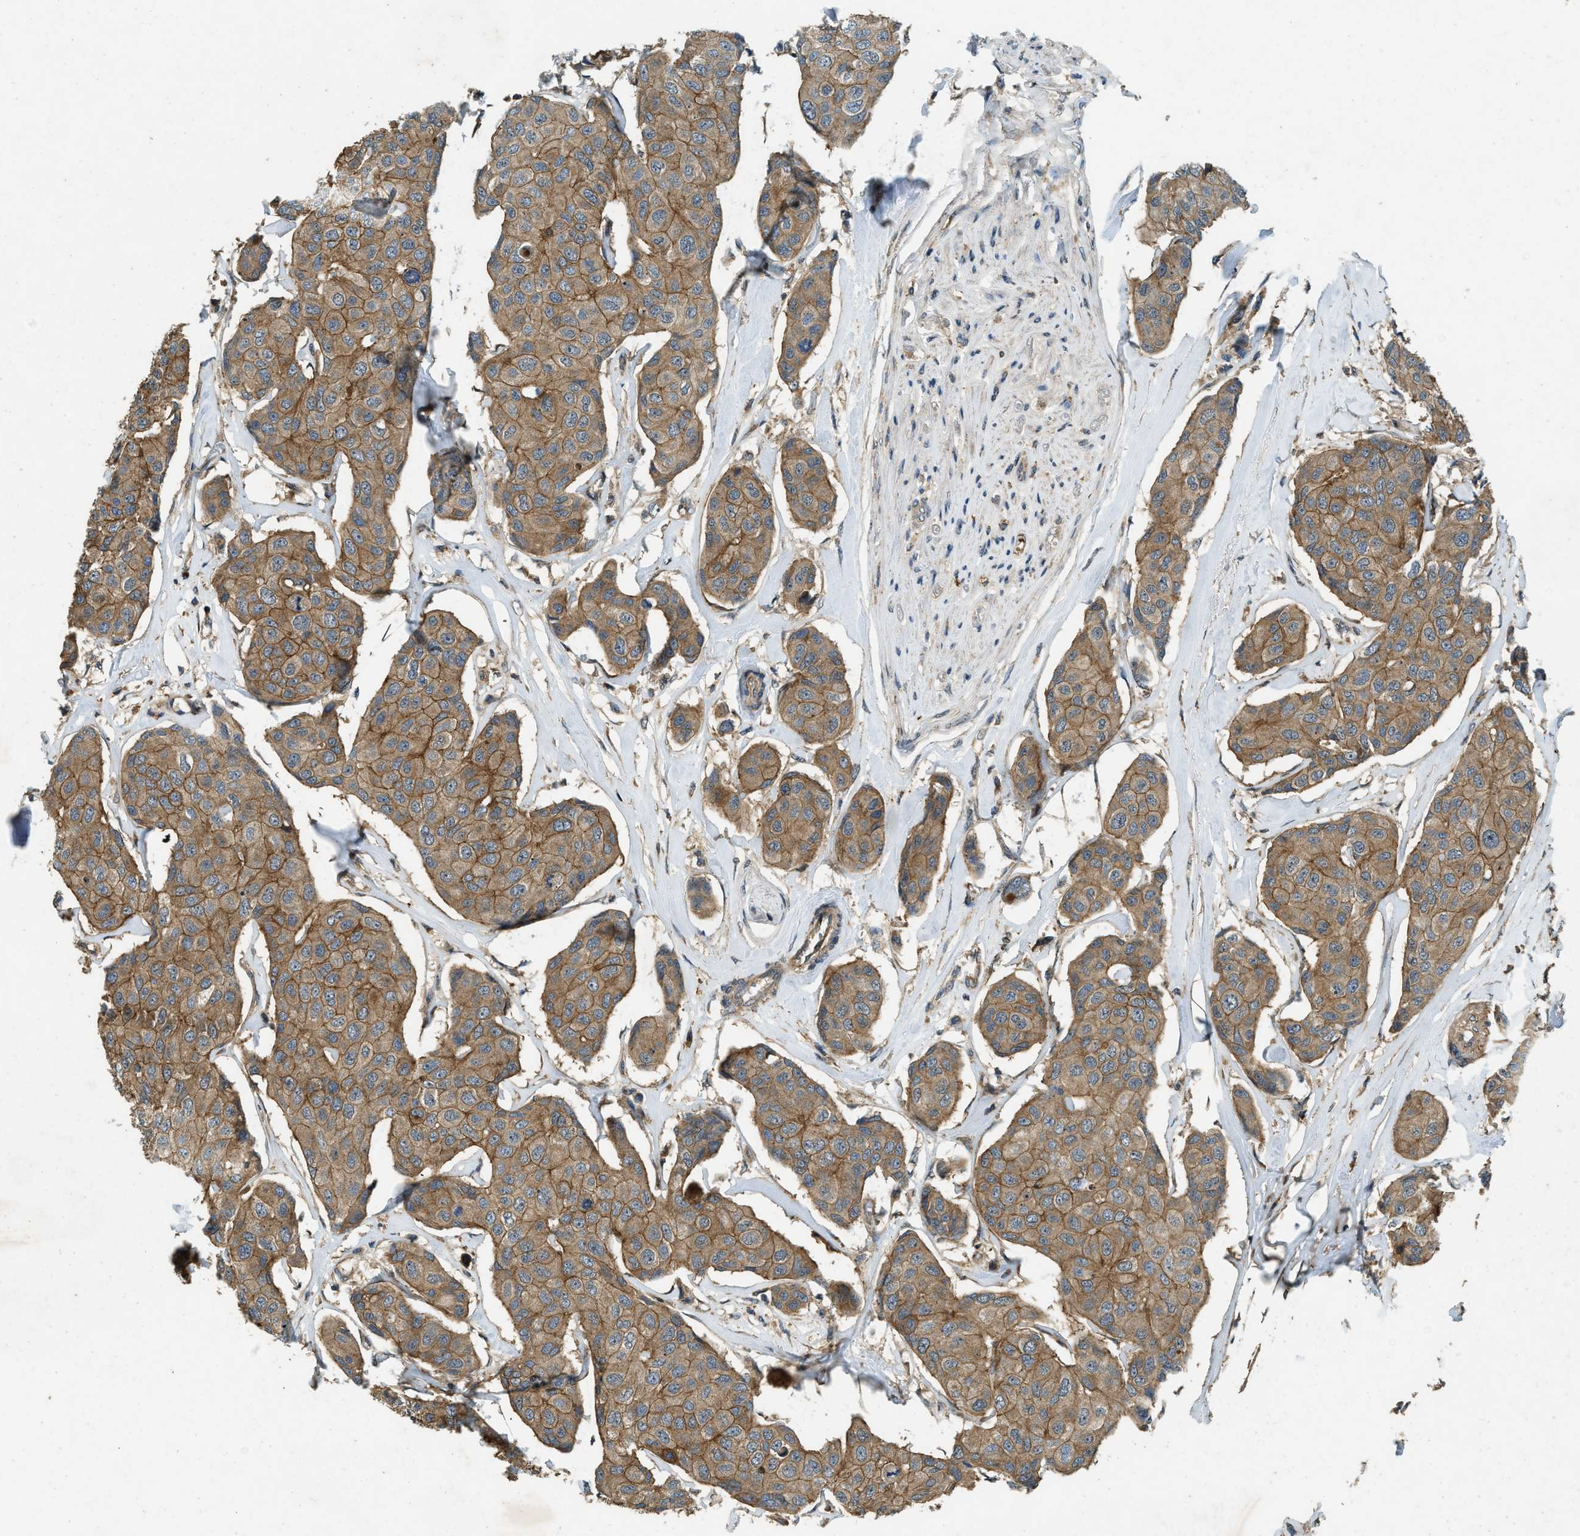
{"staining": {"intensity": "moderate", "quantity": ">75%", "location": "cytoplasmic/membranous"}, "tissue": "breast cancer", "cell_type": "Tumor cells", "image_type": "cancer", "snomed": [{"axis": "morphology", "description": "Duct carcinoma"}, {"axis": "topography", "description": "Breast"}], "caption": "There is medium levels of moderate cytoplasmic/membranous expression in tumor cells of infiltrating ductal carcinoma (breast), as demonstrated by immunohistochemical staining (brown color).", "gene": "ATP8B1", "patient": {"sex": "female", "age": 80}}